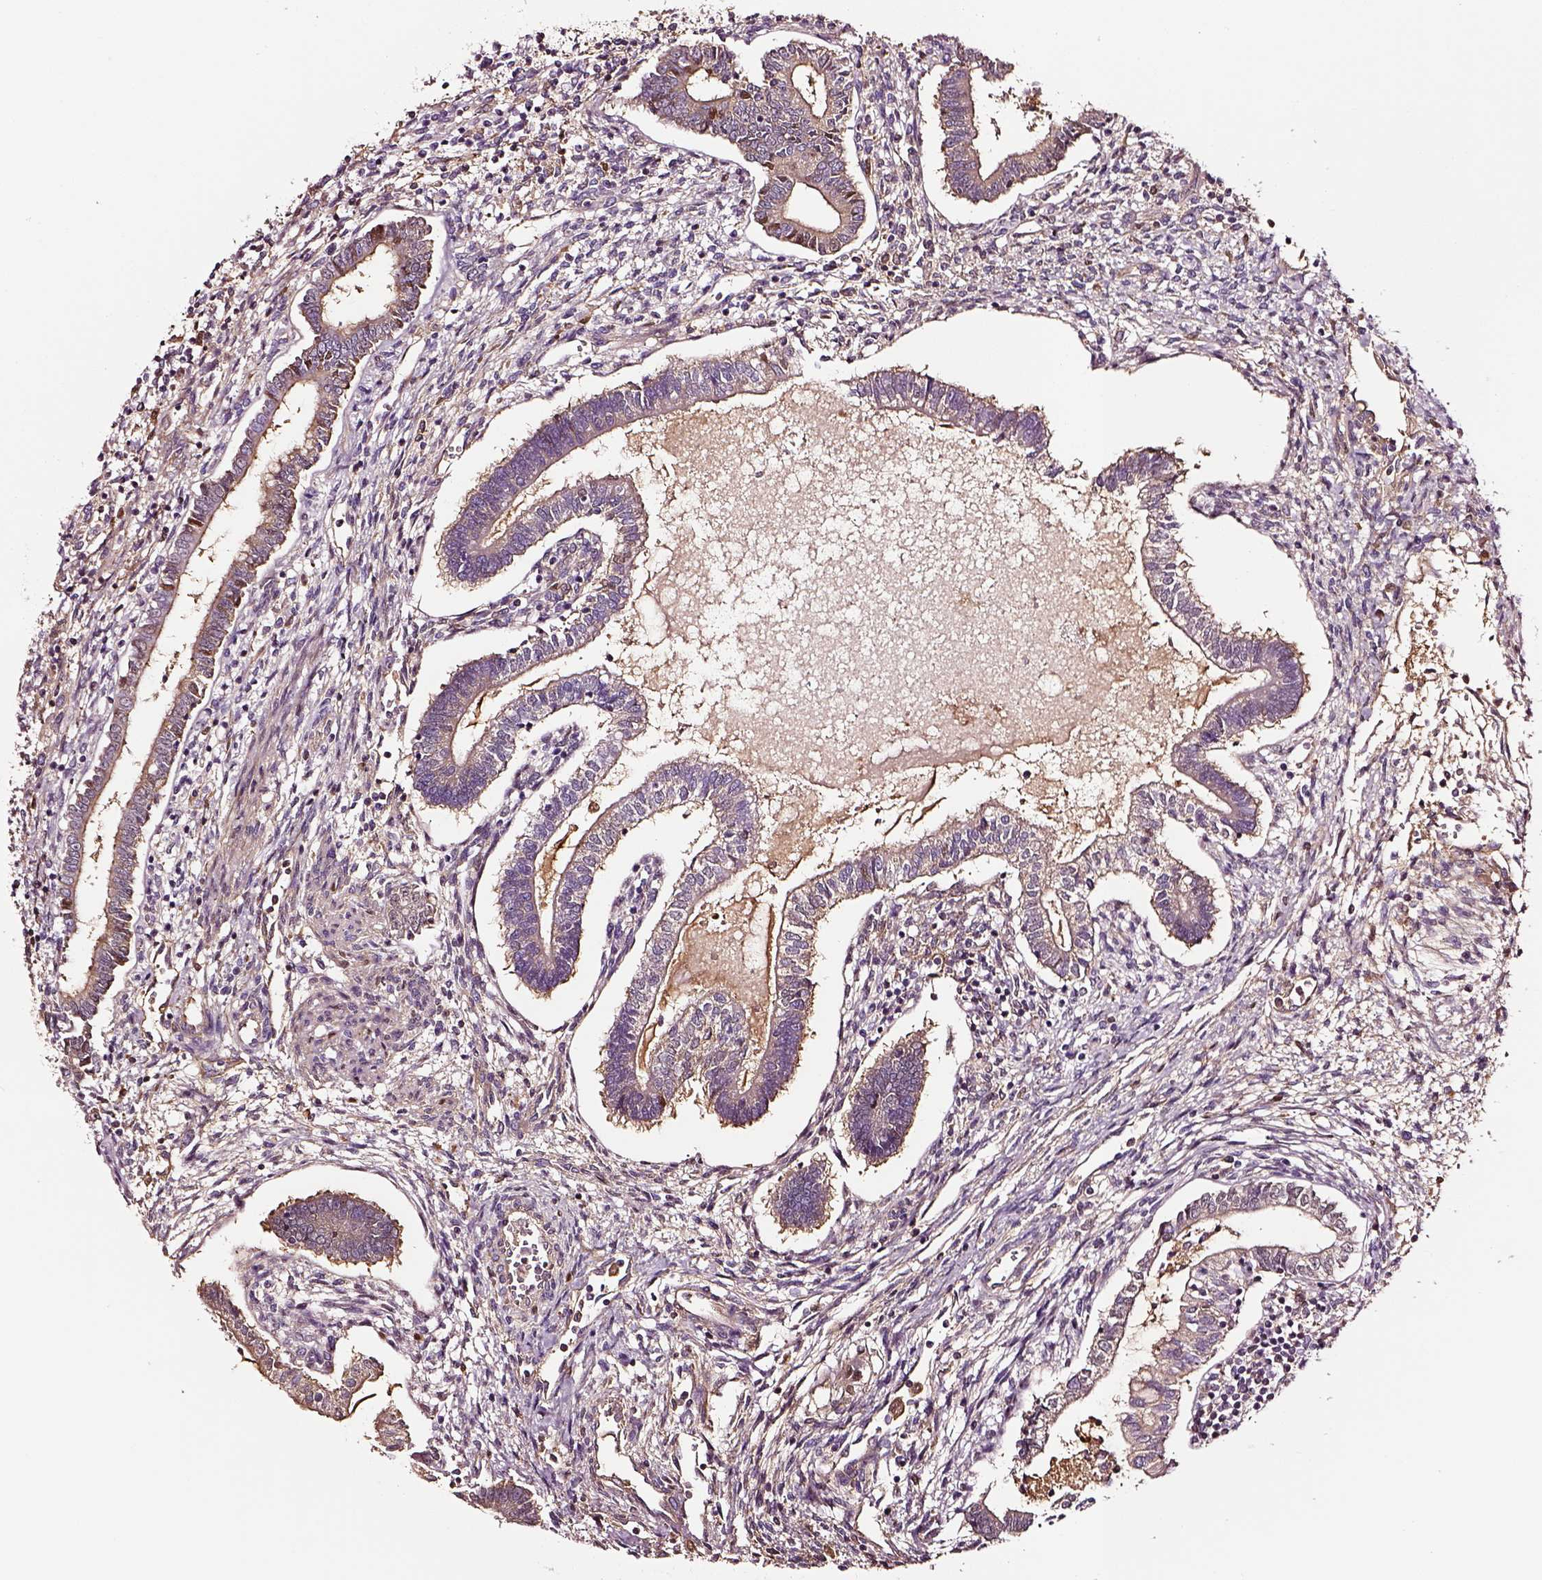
{"staining": {"intensity": "moderate", "quantity": "25%-75%", "location": "cytoplasmic/membranous"}, "tissue": "testis cancer", "cell_type": "Tumor cells", "image_type": "cancer", "snomed": [{"axis": "morphology", "description": "Carcinoma, Embryonal, NOS"}, {"axis": "topography", "description": "Testis"}], "caption": "An image of human embryonal carcinoma (testis) stained for a protein shows moderate cytoplasmic/membranous brown staining in tumor cells. (DAB = brown stain, brightfield microscopy at high magnification).", "gene": "TF", "patient": {"sex": "male", "age": 37}}